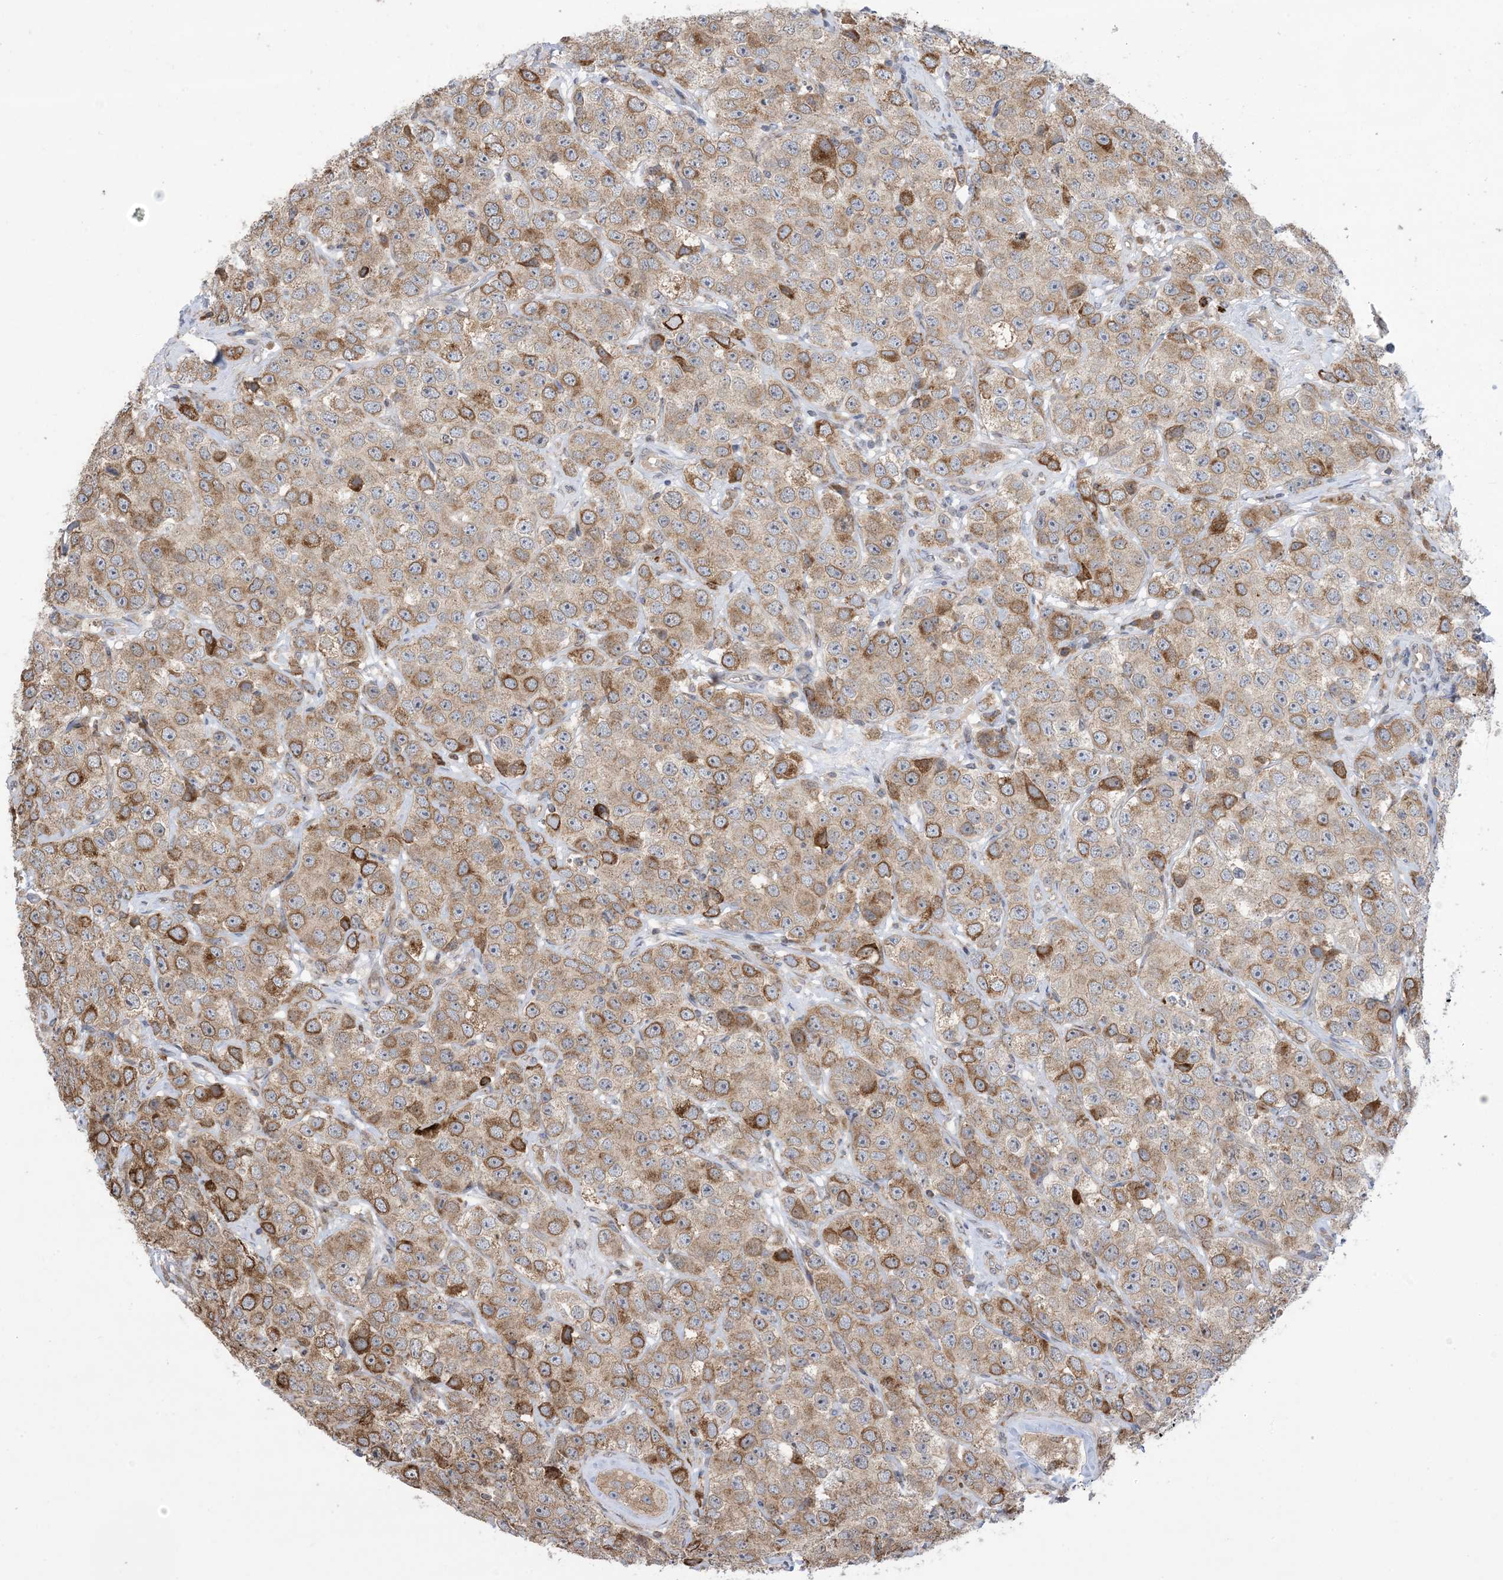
{"staining": {"intensity": "moderate", "quantity": ">75%", "location": "cytoplasmic/membranous"}, "tissue": "testis cancer", "cell_type": "Tumor cells", "image_type": "cancer", "snomed": [{"axis": "morphology", "description": "Seminoma, NOS"}, {"axis": "topography", "description": "Testis"}], "caption": "Immunohistochemical staining of human seminoma (testis) reveals medium levels of moderate cytoplasmic/membranous expression in approximately >75% of tumor cells. The staining was performed using DAB to visualize the protein expression in brown, while the nuclei were stained in blue with hematoxylin (Magnification: 20x).", "gene": "CLEC16A", "patient": {"sex": "male", "age": 28}}